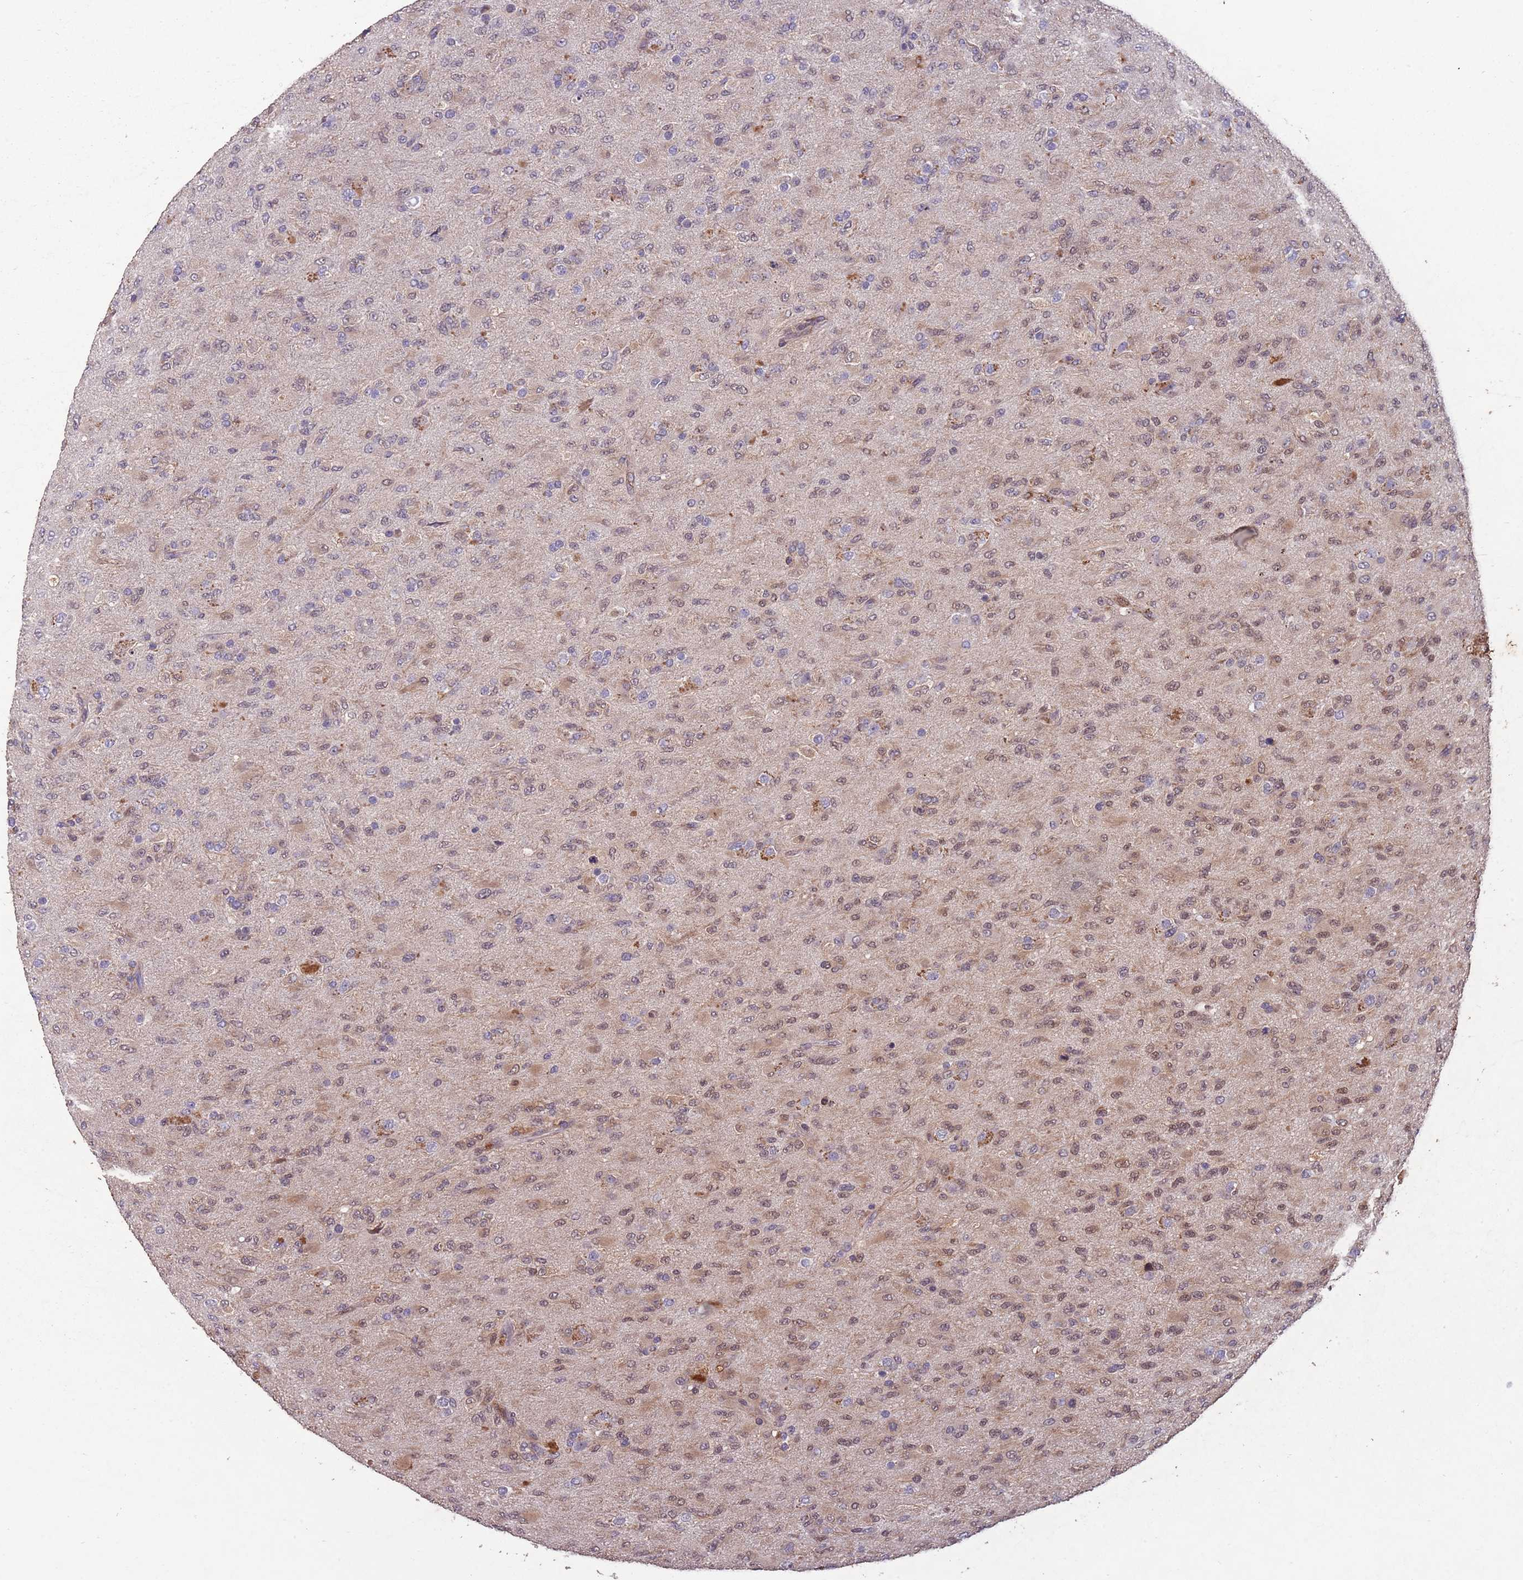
{"staining": {"intensity": "weak", "quantity": "25%-75%", "location": "cytoplasmic/membranous,nuclear"}, "tissue": "glioma", "cell_type": "Tumor cells", "image_type": "cancer", "snomed": [{"axis": "morphology", "description": "Glioma, malignant, Low grade"}, {"axis": "topography", "description": "Brain"}], "caption": "Approximately 25%-75% of tumor cells in human glioma show weak cytoplasmic/membranous and nuclear protein expression as visualized by brown immunohistochemical staining.", "gene": "ZNF639", "patient": {"sex": "male", "age": 65}}